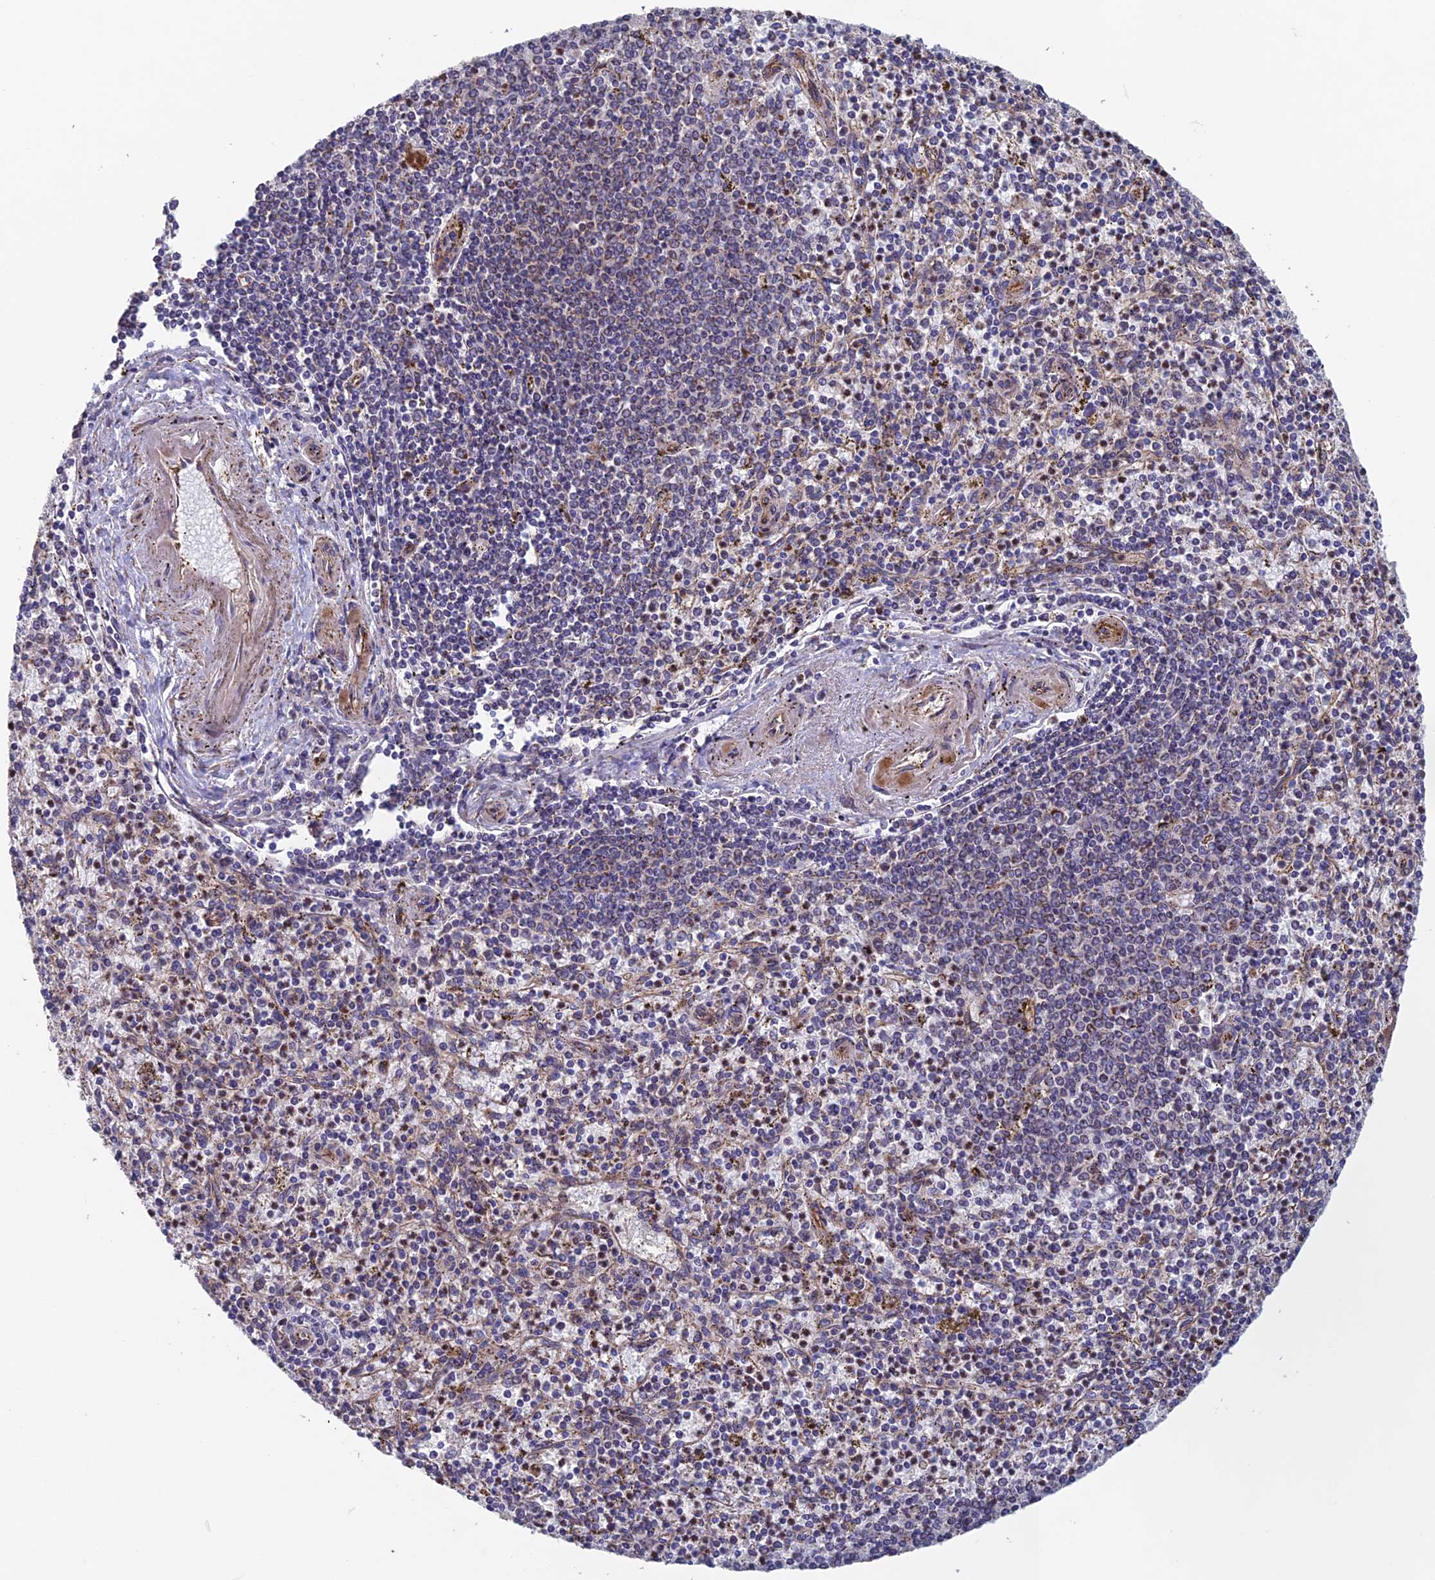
{"staining": {"intensity": "moderate", "quantity": "<25%", "location": "cytoplasmic/membranous"}, "tissue": "spleen", "cell_type": "Cells in red pulp", "image_type": "normal", "snomed": [{"axis": "morphology", "description": "Normal tissue, NOS"}, {"axis": "topography", "description": "Spleen"}], "caption": "Cells in red pulp exhibit moderate cytoplasmic/membranous staining in approximately <25% of cells in unremarkable spleen.", "gene": "MRPL1", "patient": {"sex": "male", "age": 72}}